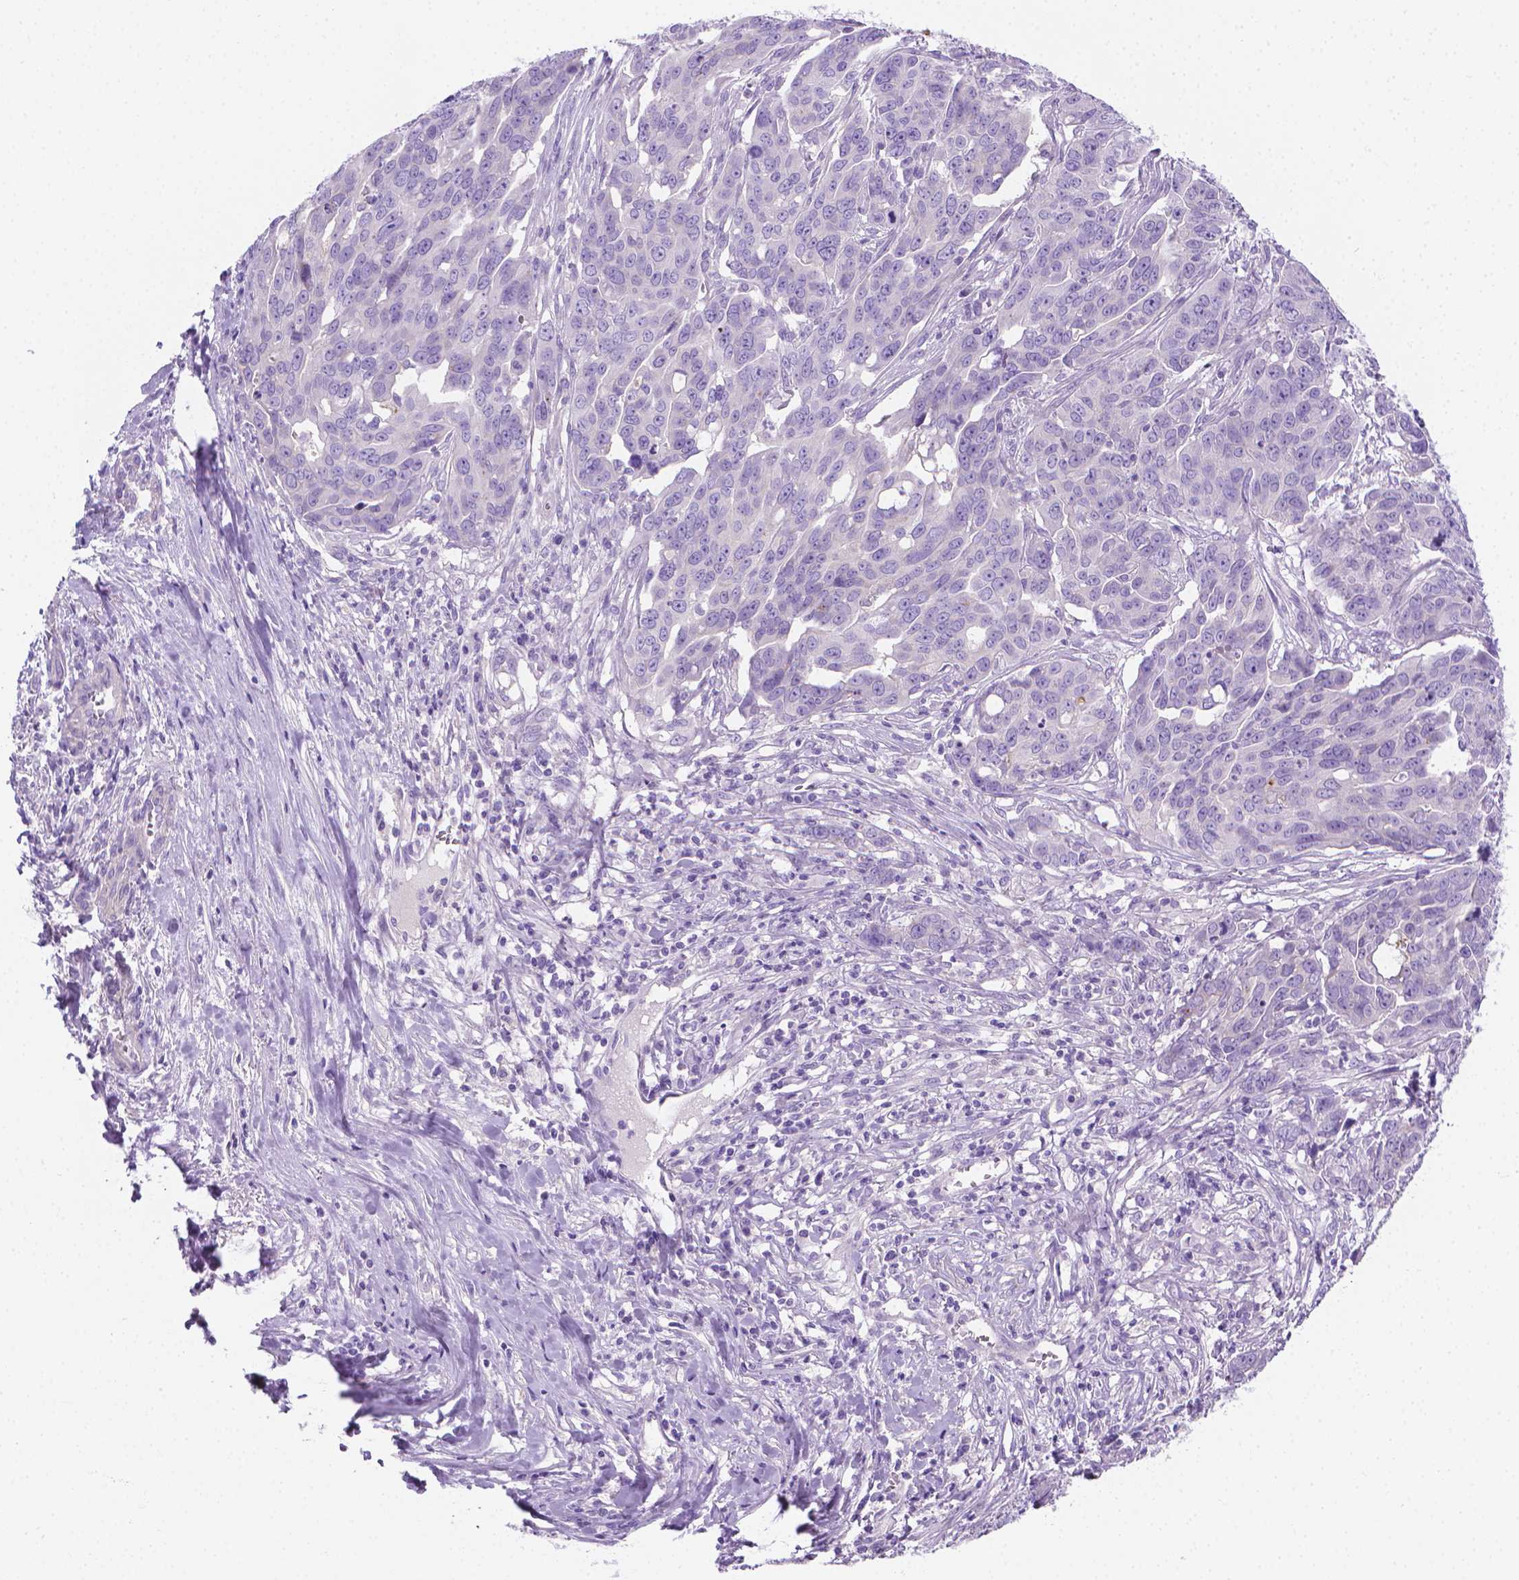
{"staining": {"intensity": "negative", "quantity": "none", "location": "none"}, "tissue": "ovarian cancer", "cell_type": "Tumor cells", "image_type": "cancer", "snomed": [{"axis": "morphology", "description": "Carcinoma, endometroid"}, {"axis": "topography", "description": "Ovary"}], "caption": "There is no significant expression in tumor cells of endometroid carcinoma (ovarian).", "gene": "FASN", "patient": {"sex": "female", "age": 78}}